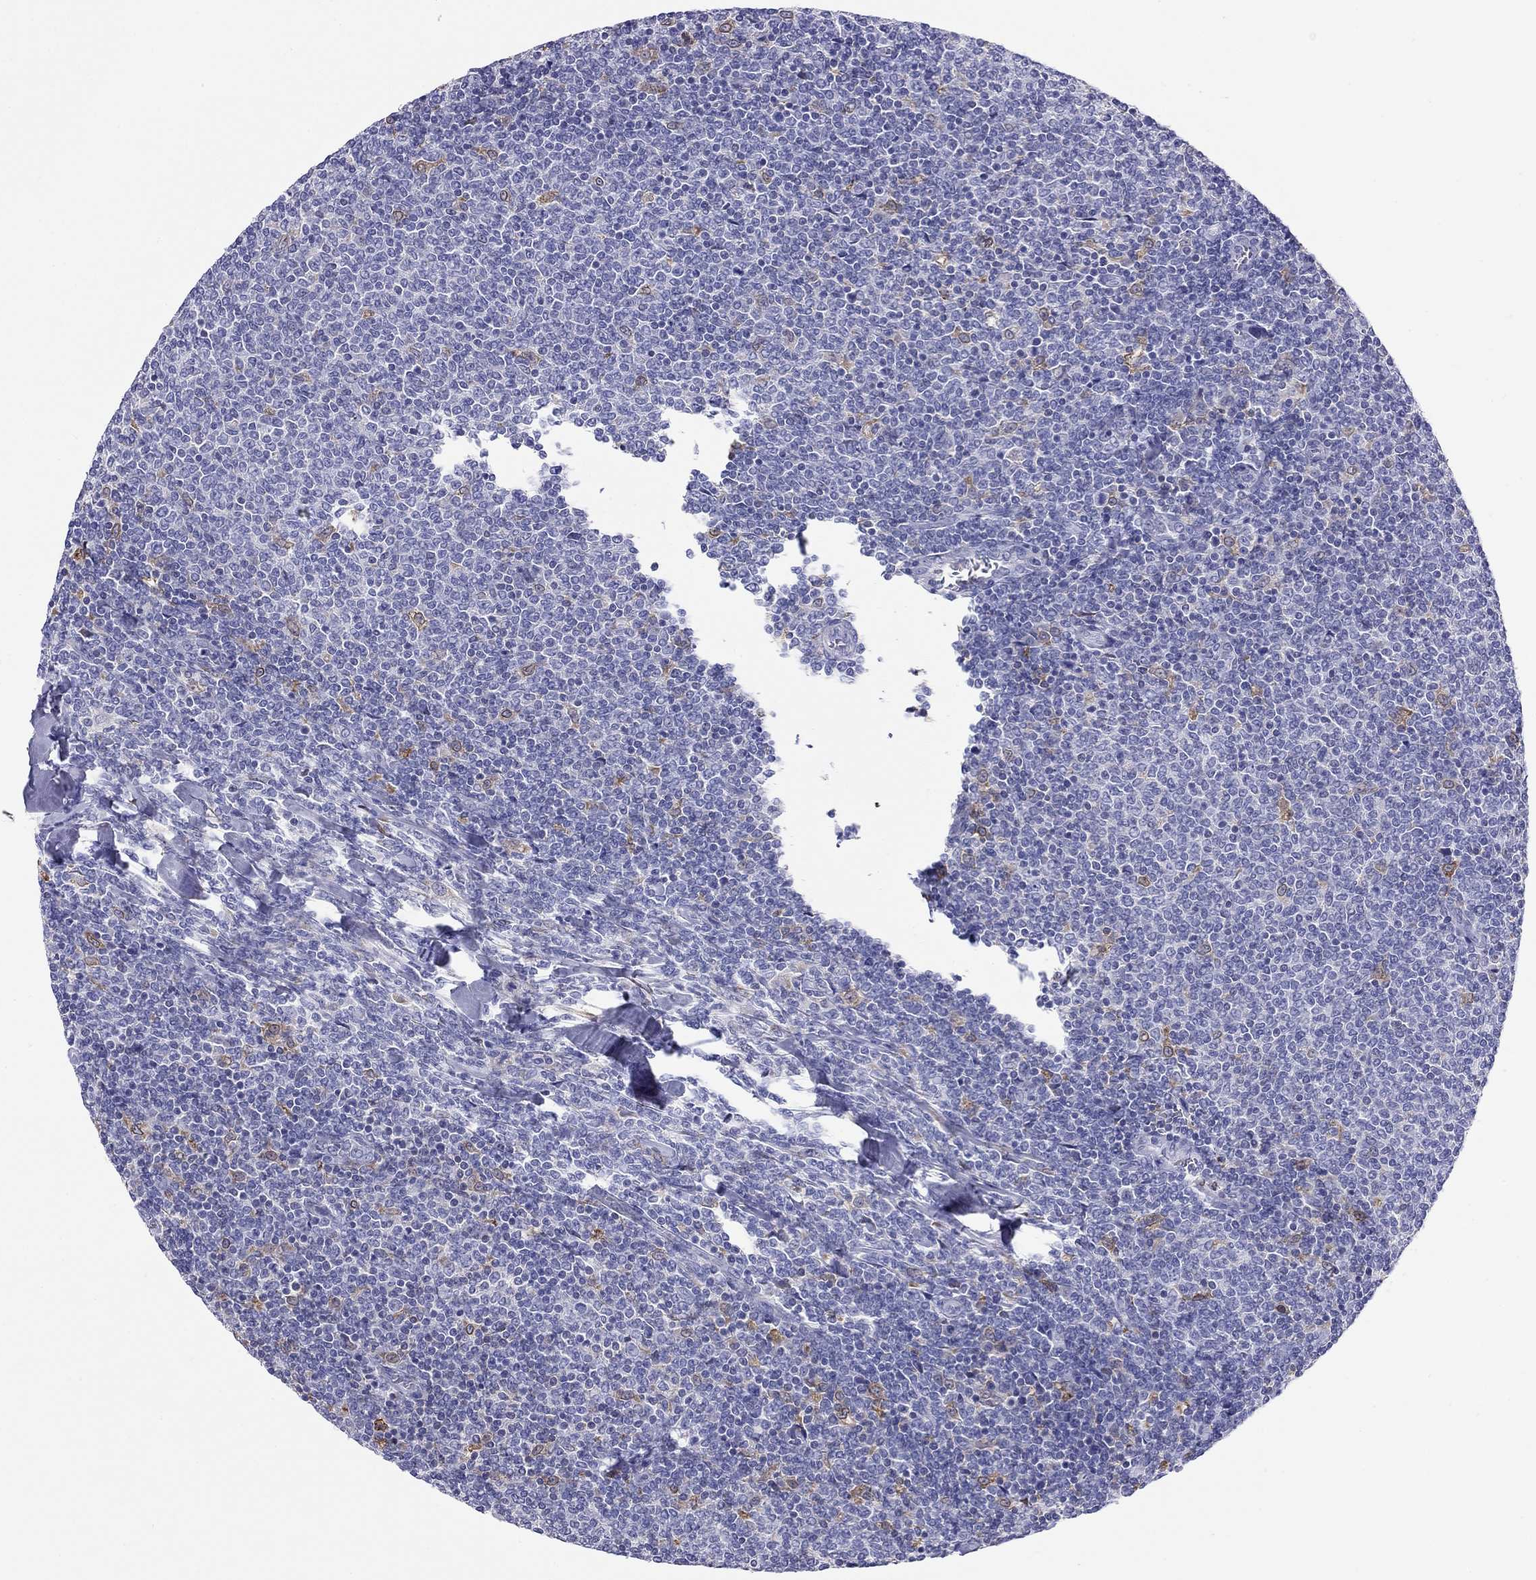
{"staining": {"intensity": "negative", "quantity": "none", "location": "none"}, "tissue": "lymphoma", "cell_type": "Tumor cells", "image_type": "cancer", "snomed": [{"axis": "morphology", "description": "Malignant lymphoma, non-Hodgkin's type, Low grade"}, {"axis": "topography", "description": "Lymph node"}], "caption": "Immunohistochemical staining of human lymphoma reveals no significant expression in tumor cells.", "gene": "SLC46A2", "patient": {"sex": "male", "age": 52}}